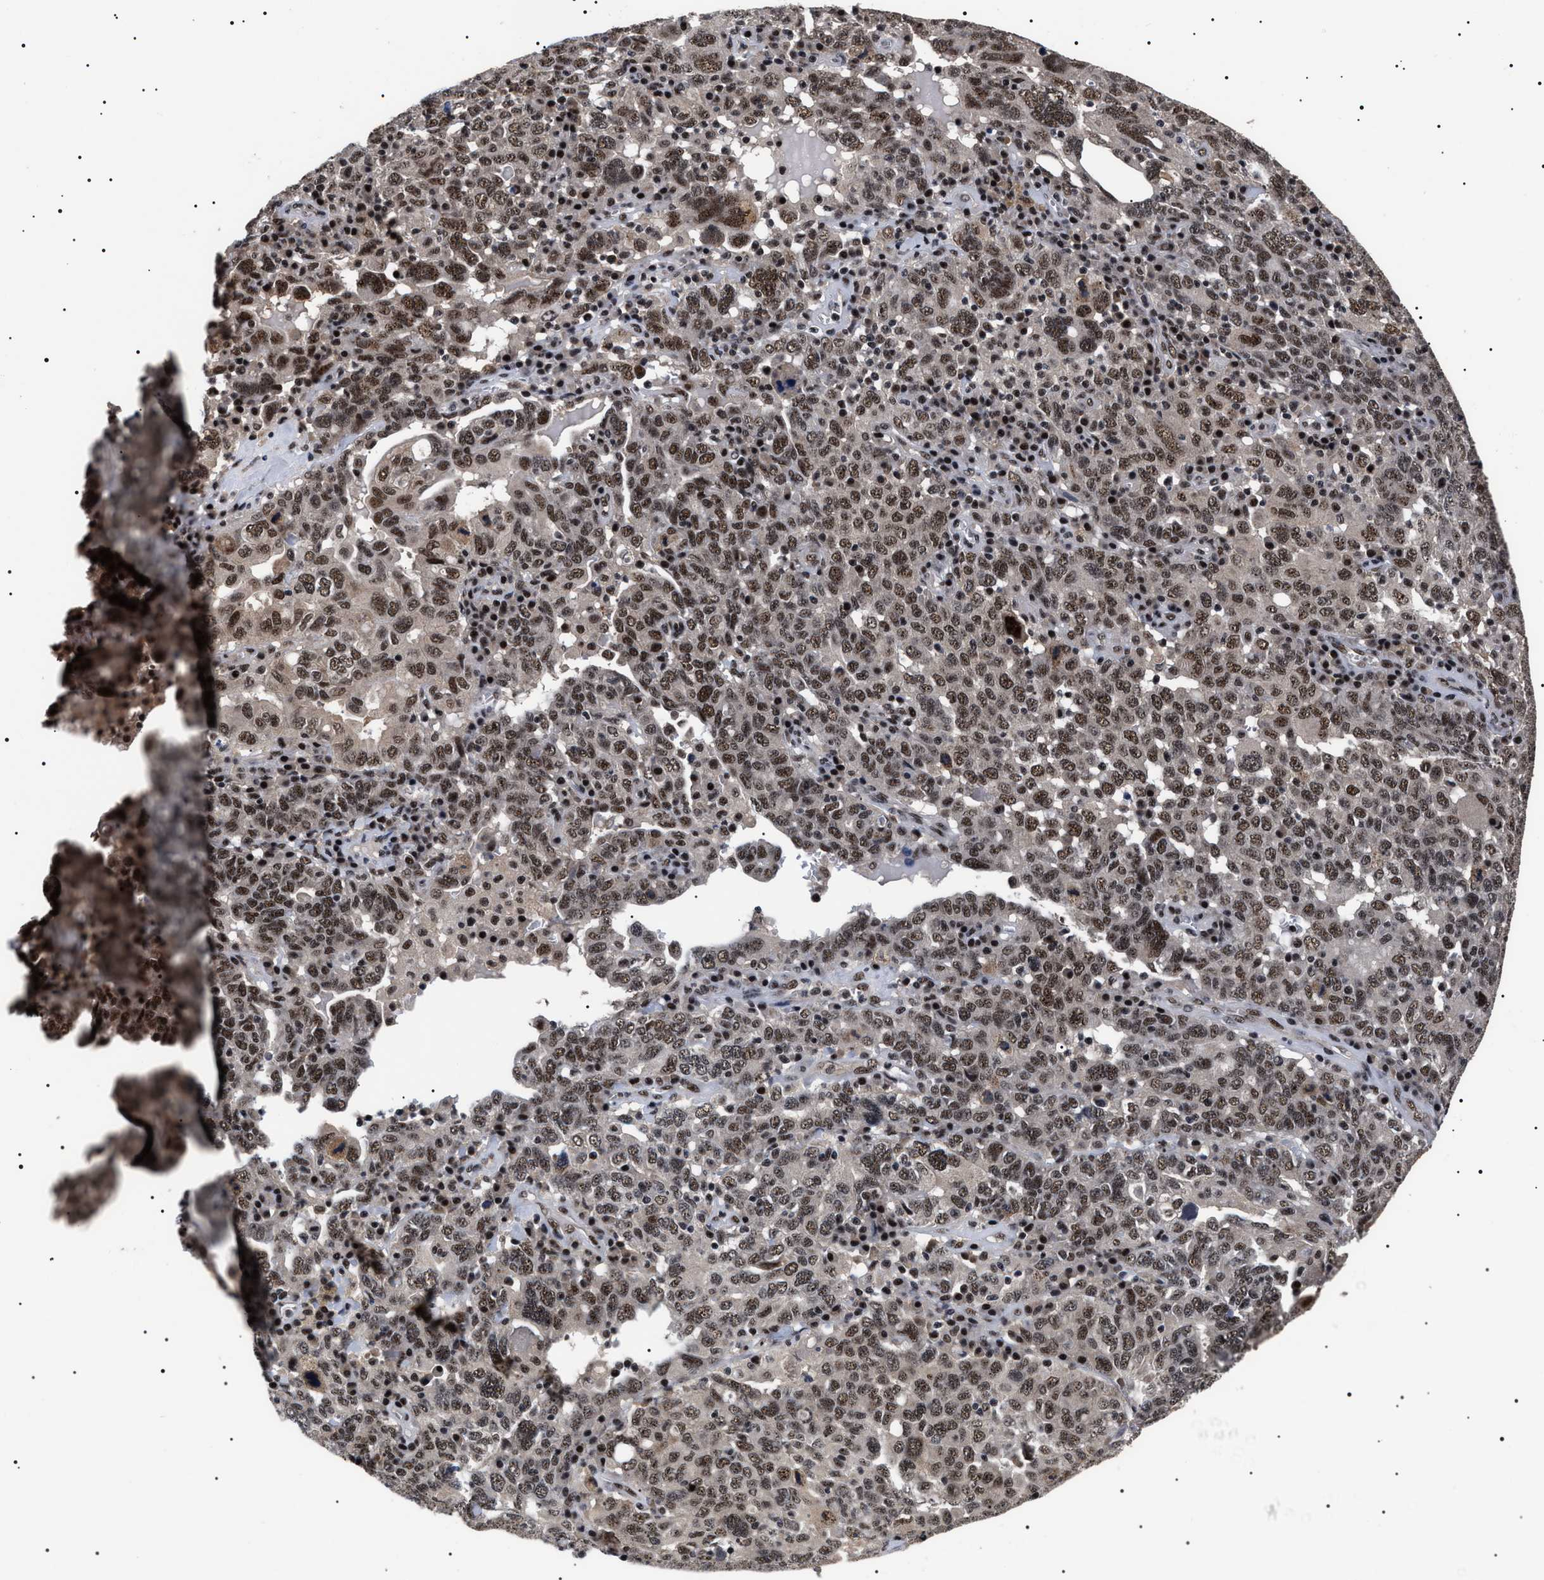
{"staining": {"intensity": "moderate", "quantity": ">75%", "location": "nuclear"}, "tissue": "ovarian cancer", "cell_type": "Tumor cells", "image_type": "cancer", "snomed": [{"axis": "morphology", "description": "Carcinoma, endometroid"}, {"axis": "topography", "description": "Ovary"}], "caption": "The image reveals a brown stain indicating the presence of a protein in the nuclear of tumor cells in endometroid carcinoma (ovarian).", "gene": "CAAP1", "patient": {"sex": "female", "age": 62}}